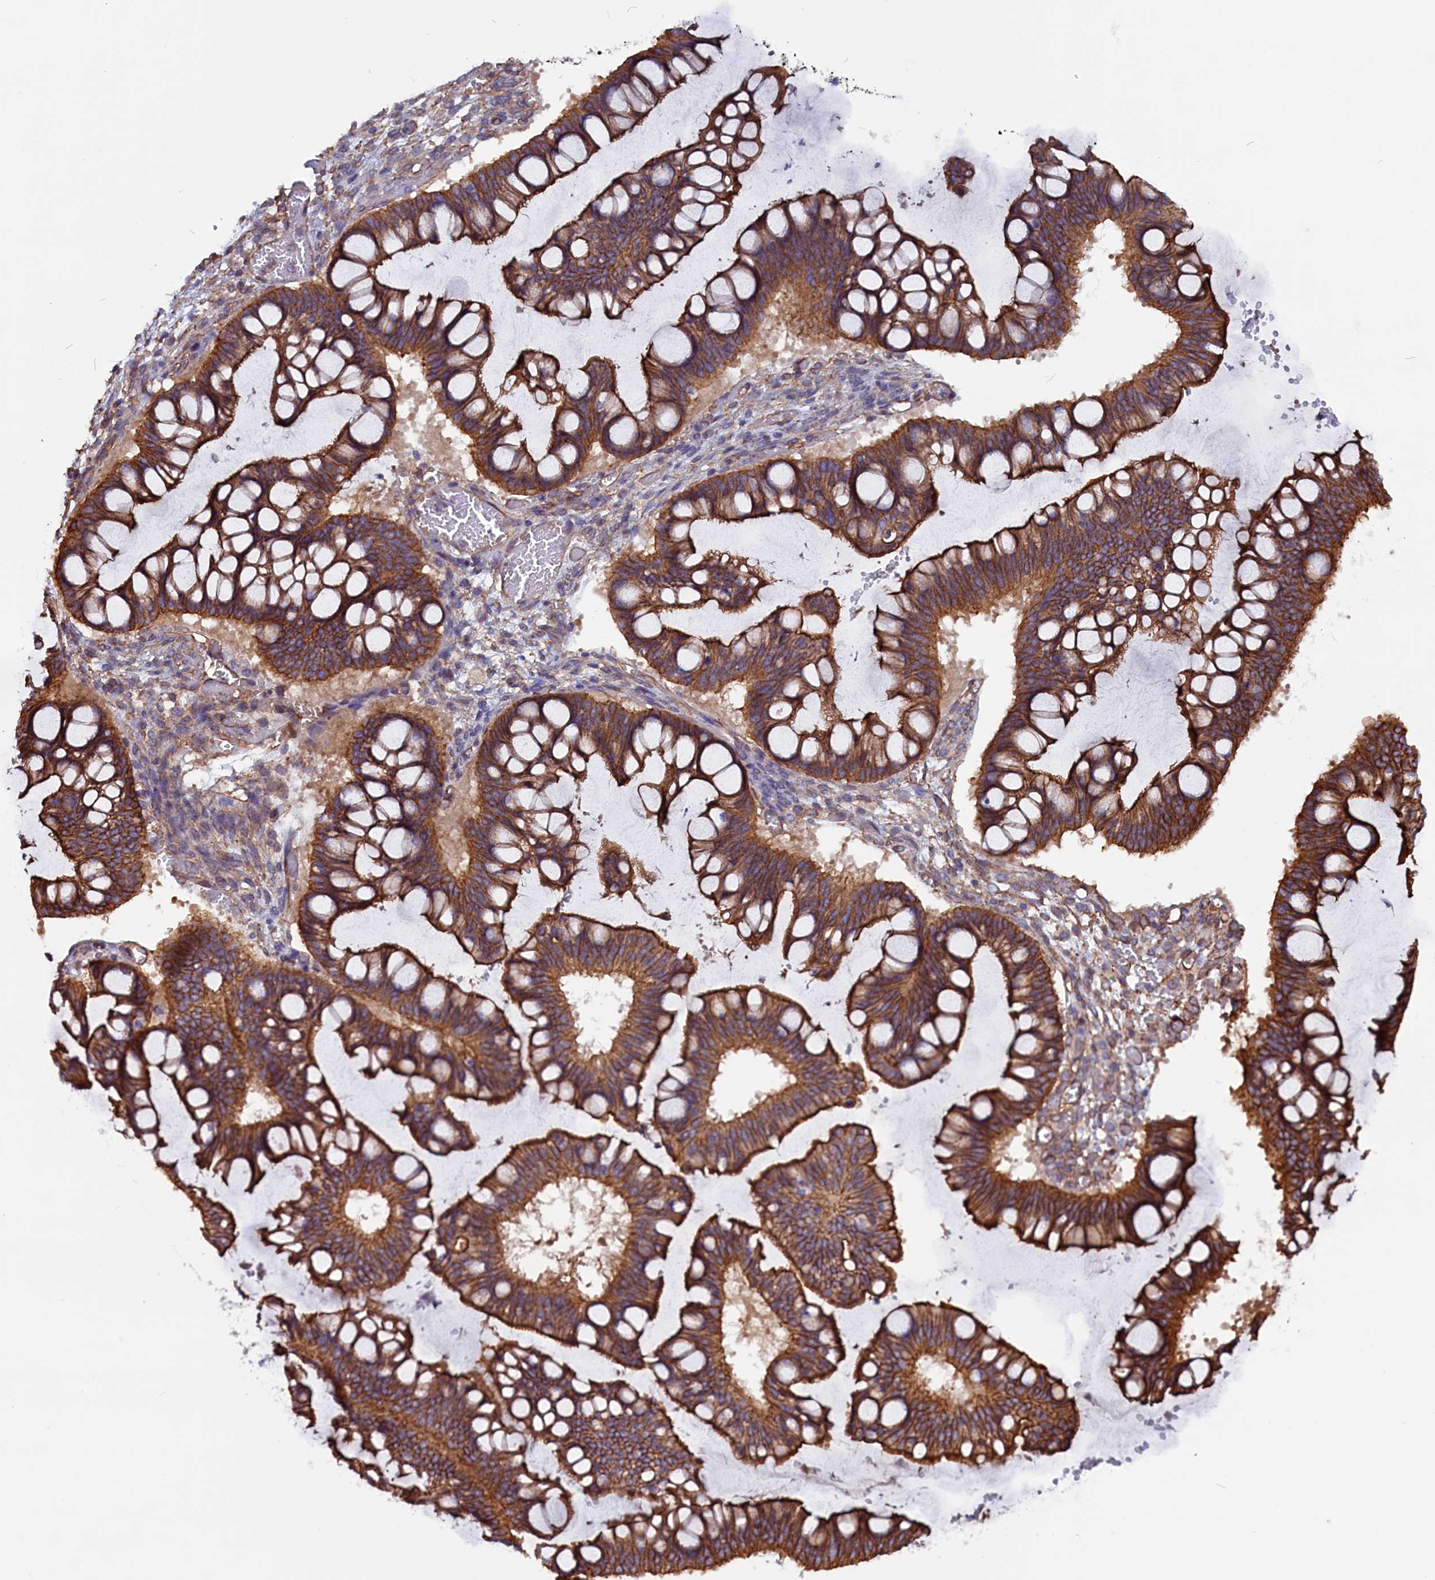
{"staining": {"intensity": "moderate", "quantity": ">75%", "location": "cytoplasmic/membranous"}, "tissue": "ovarian cancer", "cell_type": "Tumor cells", "image_type": "cancer", "snomed": [{"axis": "morphology", "description": "Cystadenocarcinoma, mucinous, NOS"}, {"axis": "topography", "description": "Ovary"}], "caption": "Immunohistochemistry of human ovarian cancer (mucinous cystadenocarcinoma) demonstrates medium levels of moderate cytoplasmic/membranous positivity in about >75% of tumor cells.", "gene": "ZNF749", "patient": {"sex": "female", "age": 73}}